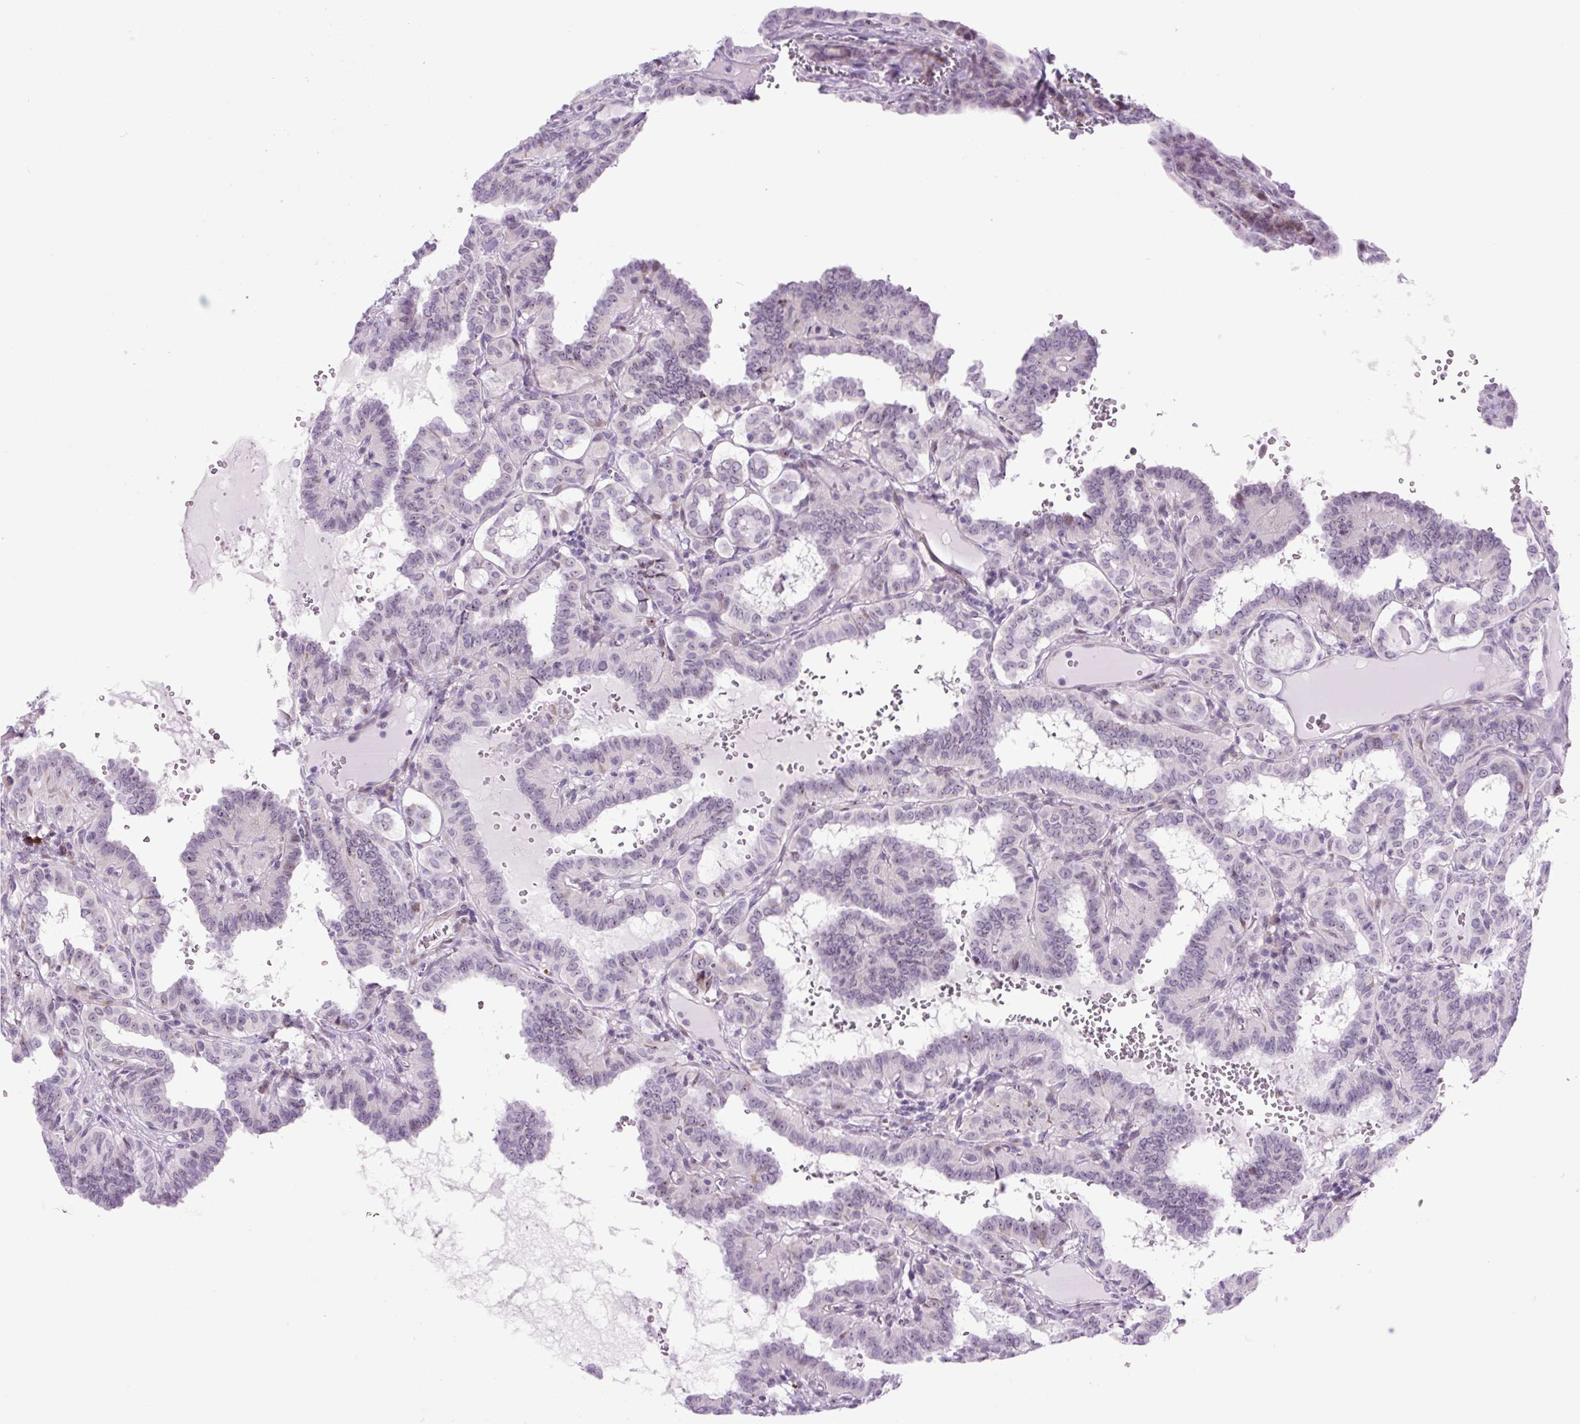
{"staining": {"intensity": "negative", "quantity": "none", "location": "none"}, "tissue": "thyroid cancer", "cell_type": "Tumor cells", "image_type": "cancer", "snomed": [{"axis": "morphology", "description": "Papillary adenocarcinoma, NOS"}, {"axis": "topography", "description": "Thyroid gland"}], "caption": "An IHC micrograph of papillary adenocarcinoma (thyroid) is shown. There is no staining in tumor cells of papillary adenocarcinoma (thyroid).", "gene": "RRS1", "patient": {"sex": "female", "age": 21}}